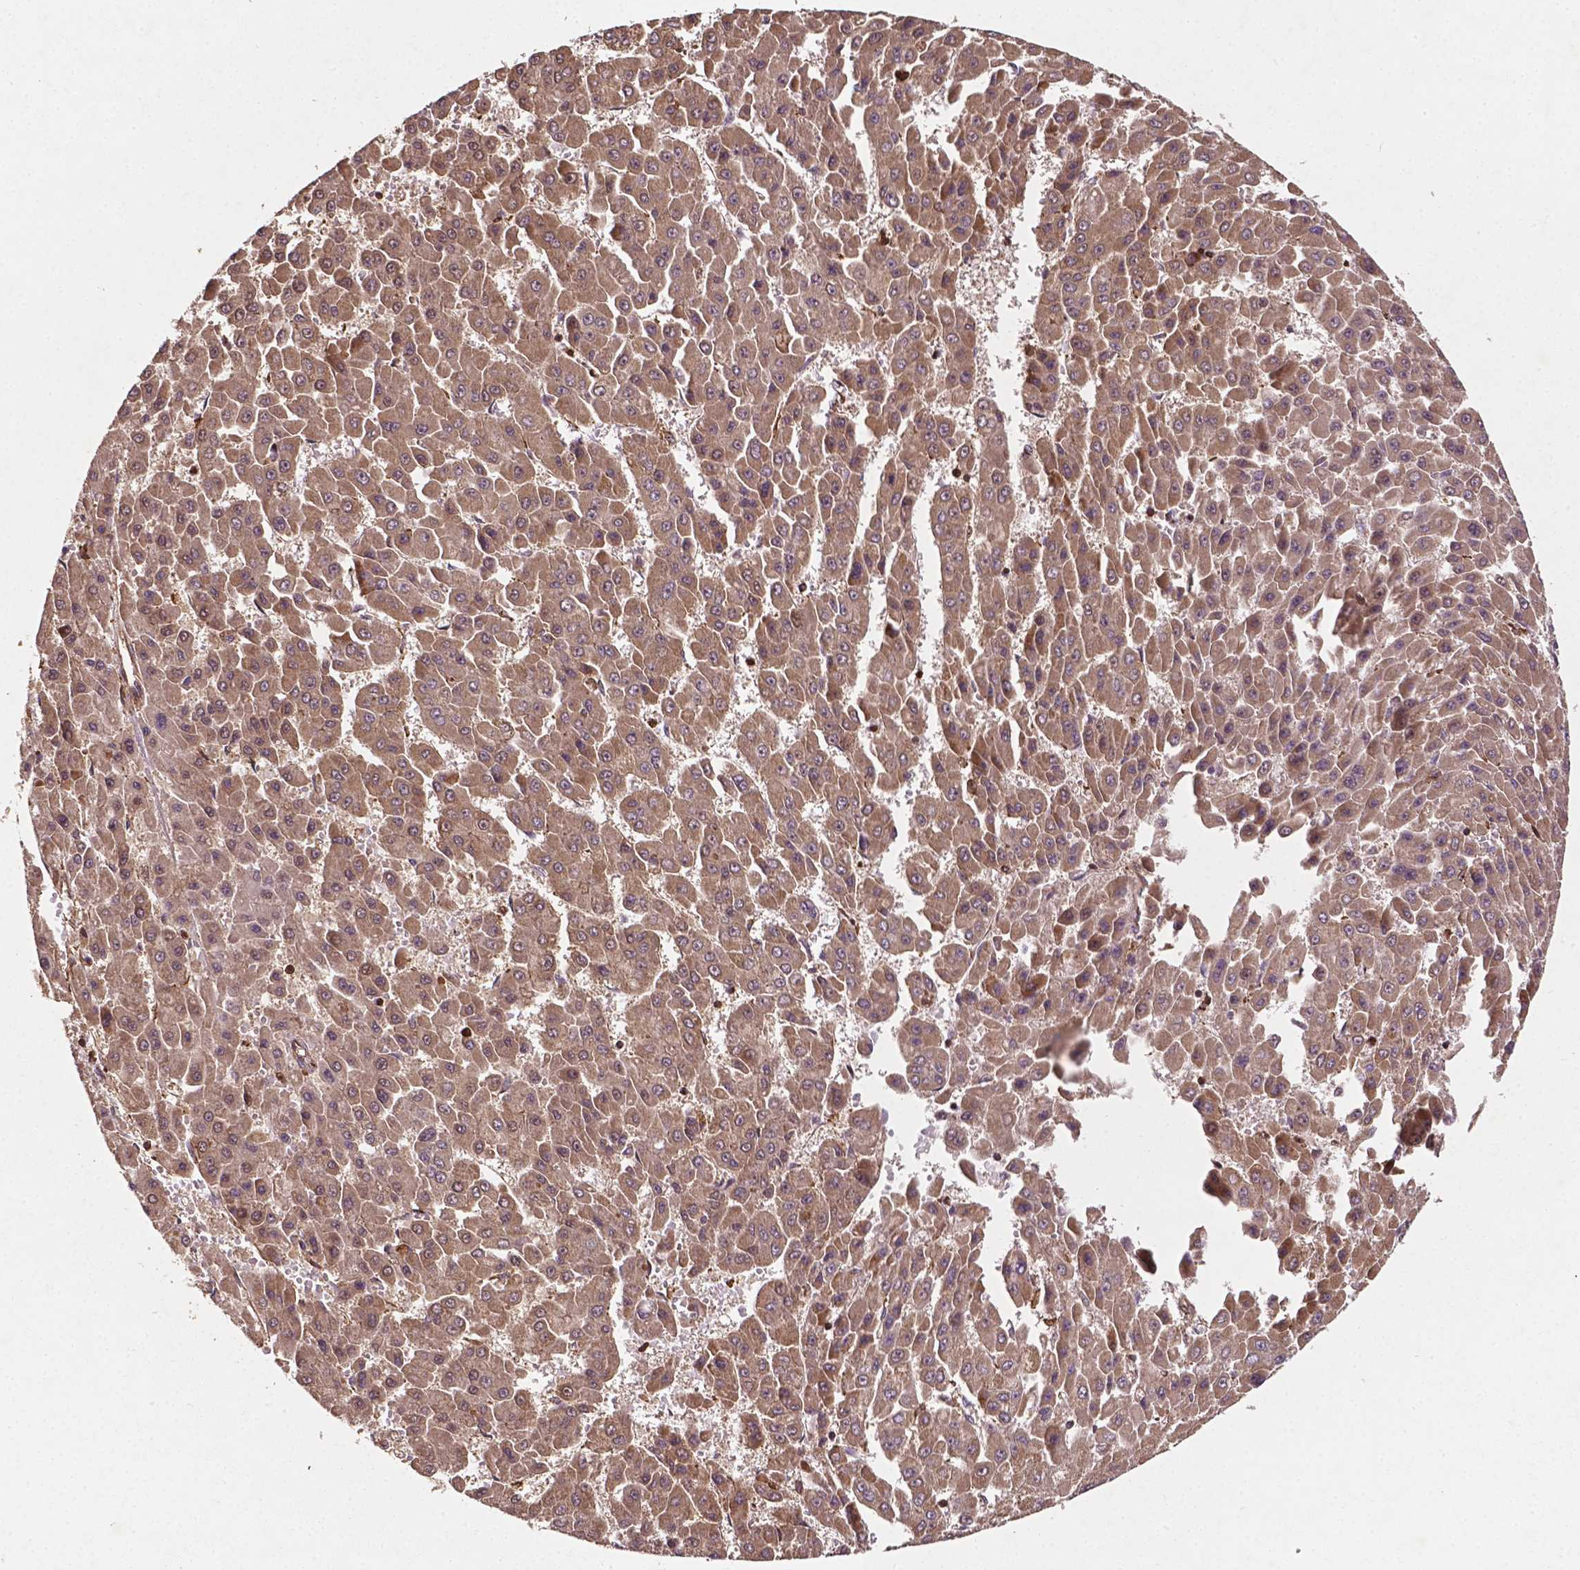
{"staining": {"intensity": "moderate", "quantity": ">75%", "location": "cytoplasmic/membranous"}, "tissue": "liver cancer", "cell_type": "Tumor cells", "image_type": "cancer", "snomed": [{"axis": "morphology", "description": "Carcinoma, Hepatocellular, NOS"}, {"axis": "topography", "description": "Liver"}], "caption": "The histopathology image reveals staining of liver hepatocellular carcinoma, revealing moderate cytoplasmic/membranous protein expression (brown color) within tumor cells.", "gene": "ZMYND19", "patient": {"sex": "male", "age": 78}}